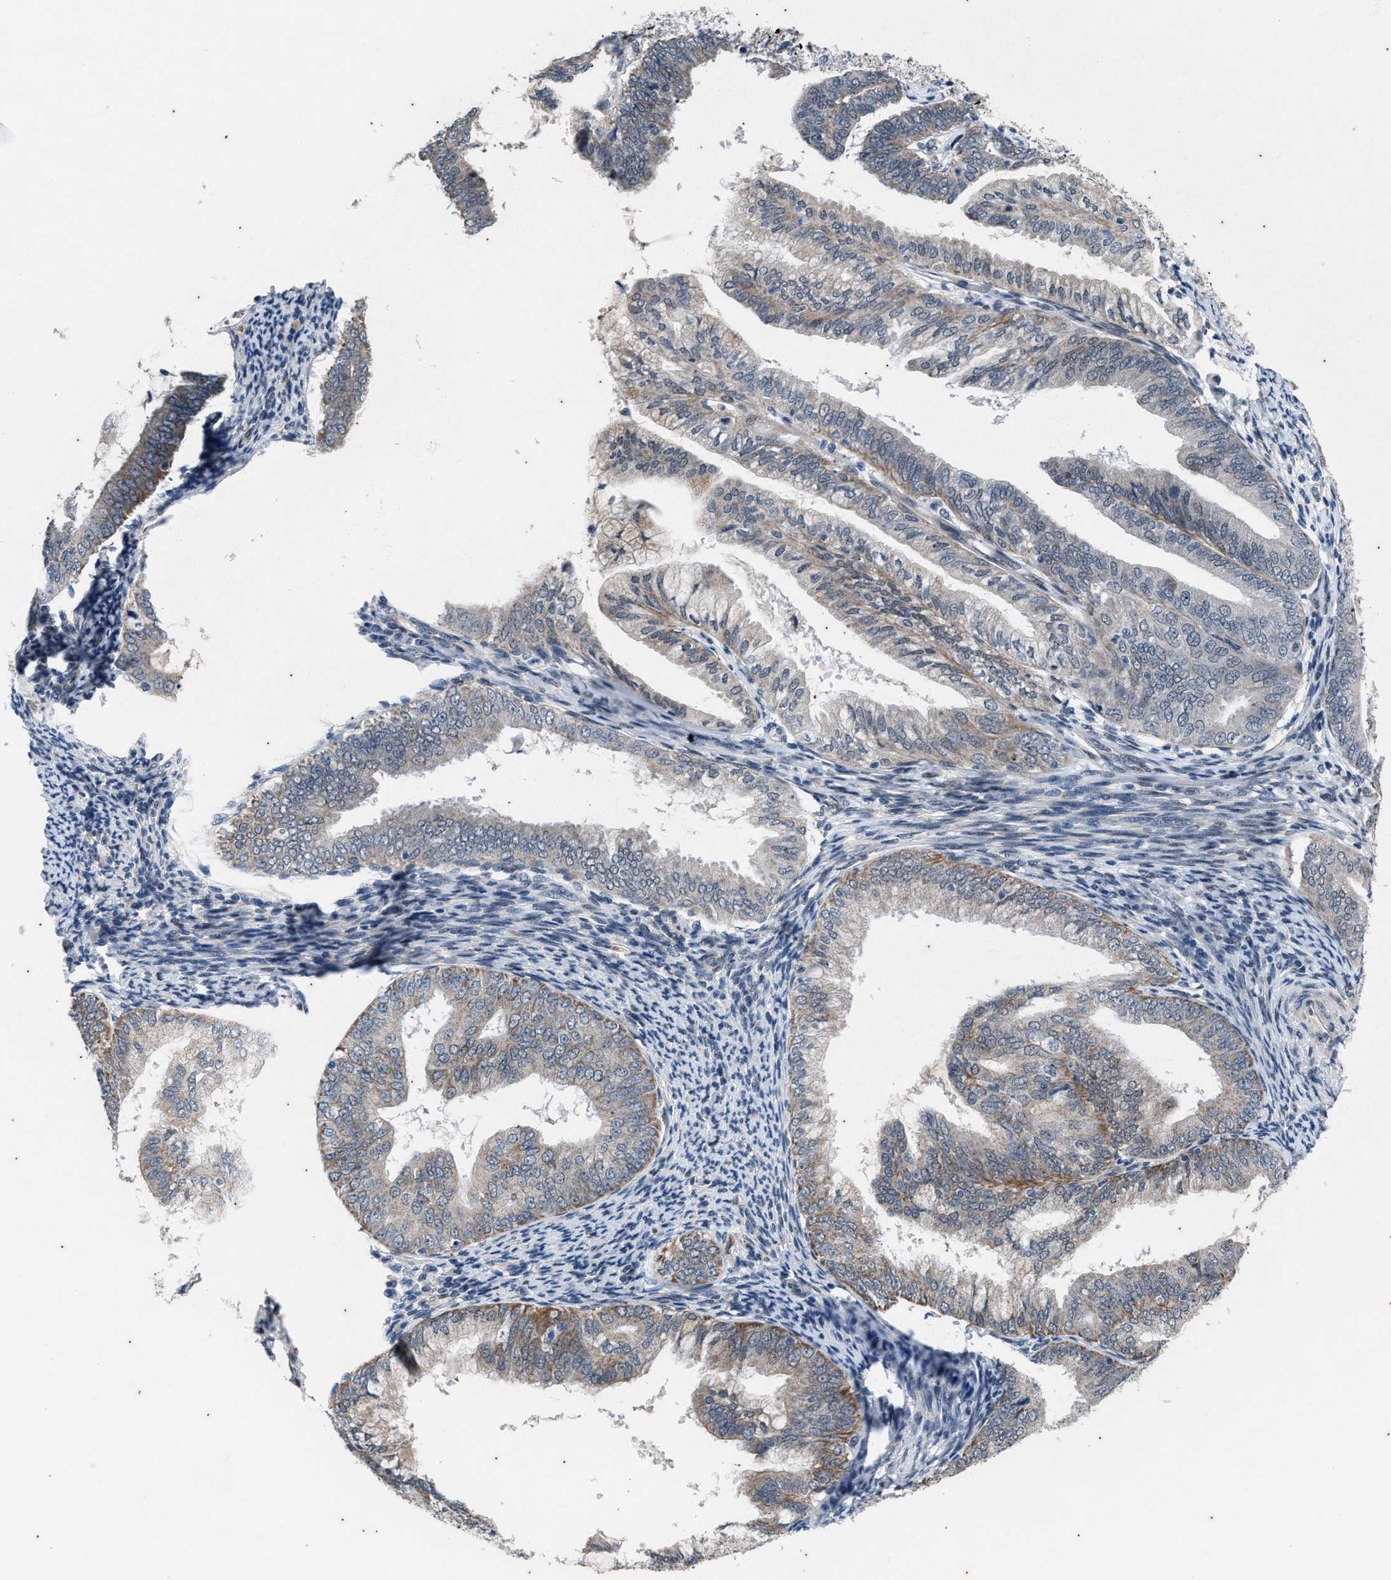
{"staining": {"intensity": "weak", "quantity": "25%-75%", "location": "cytoplasmic/membranous"}, "tissue": "endometrial cancer", "cell_type": "Tumor cells", "image_type": "cancer", "snomed": [{"axis": "morphology", "description": "Adenocarcinoma, NOS"}, {"axis": "topography", "description": "Endometrium"}], "caption": "Human endometrial cancer stained with a brown dye reveals weak cytoplasmic/membranous positive expression in approximately 25%-75% of tumor cells.", "gene": "KIF24", "patient": {"sex": "female", "age": 63}}